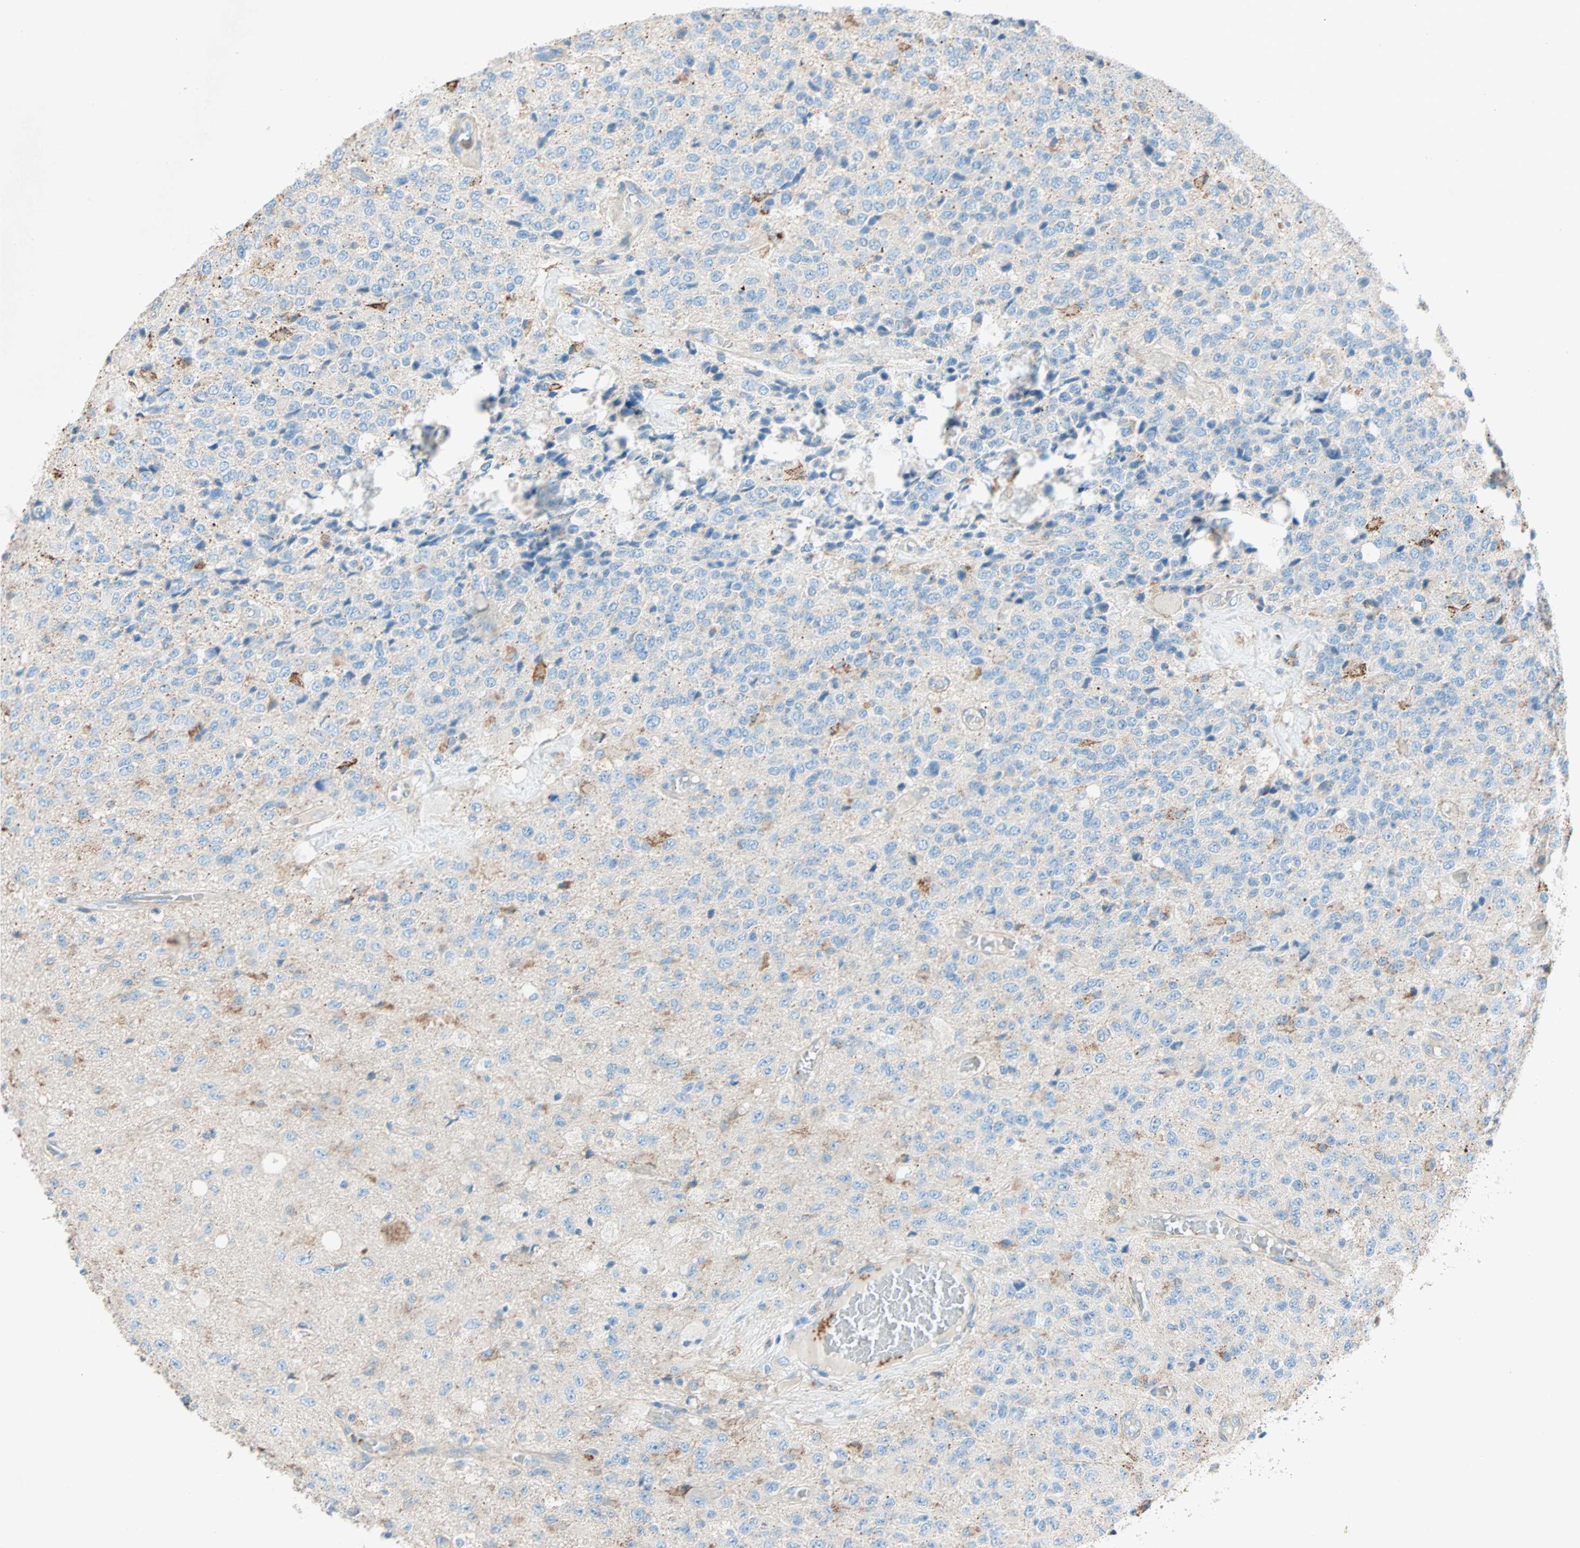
{"staining": {"intensity": "moderate", "quantity": "25%-75%", "location": "cytoplasmic/membranous"}, "tissue": "glioma", "cell_type": "Tumor cells", "image_type": "cancer", "snomed": [{"axis": "morphology", "description": "Glioma, malignant, High grade"}, {"axis": "topography", "description": "pancreas cauda"}], "caption": "Immunohistochemistry photomicrograph of neoplastic tissue: human high-grade glioma (malignant) stained using immunohistochemistry reveals medium levels of moderate protein expression localized specifically in the cytoplasmic/membranous of tumor cells, appearing as a cytoplasmic/membranous brown color.", "gene": "LY6G6F", "patient": {"sex": "male", "age": 60}}